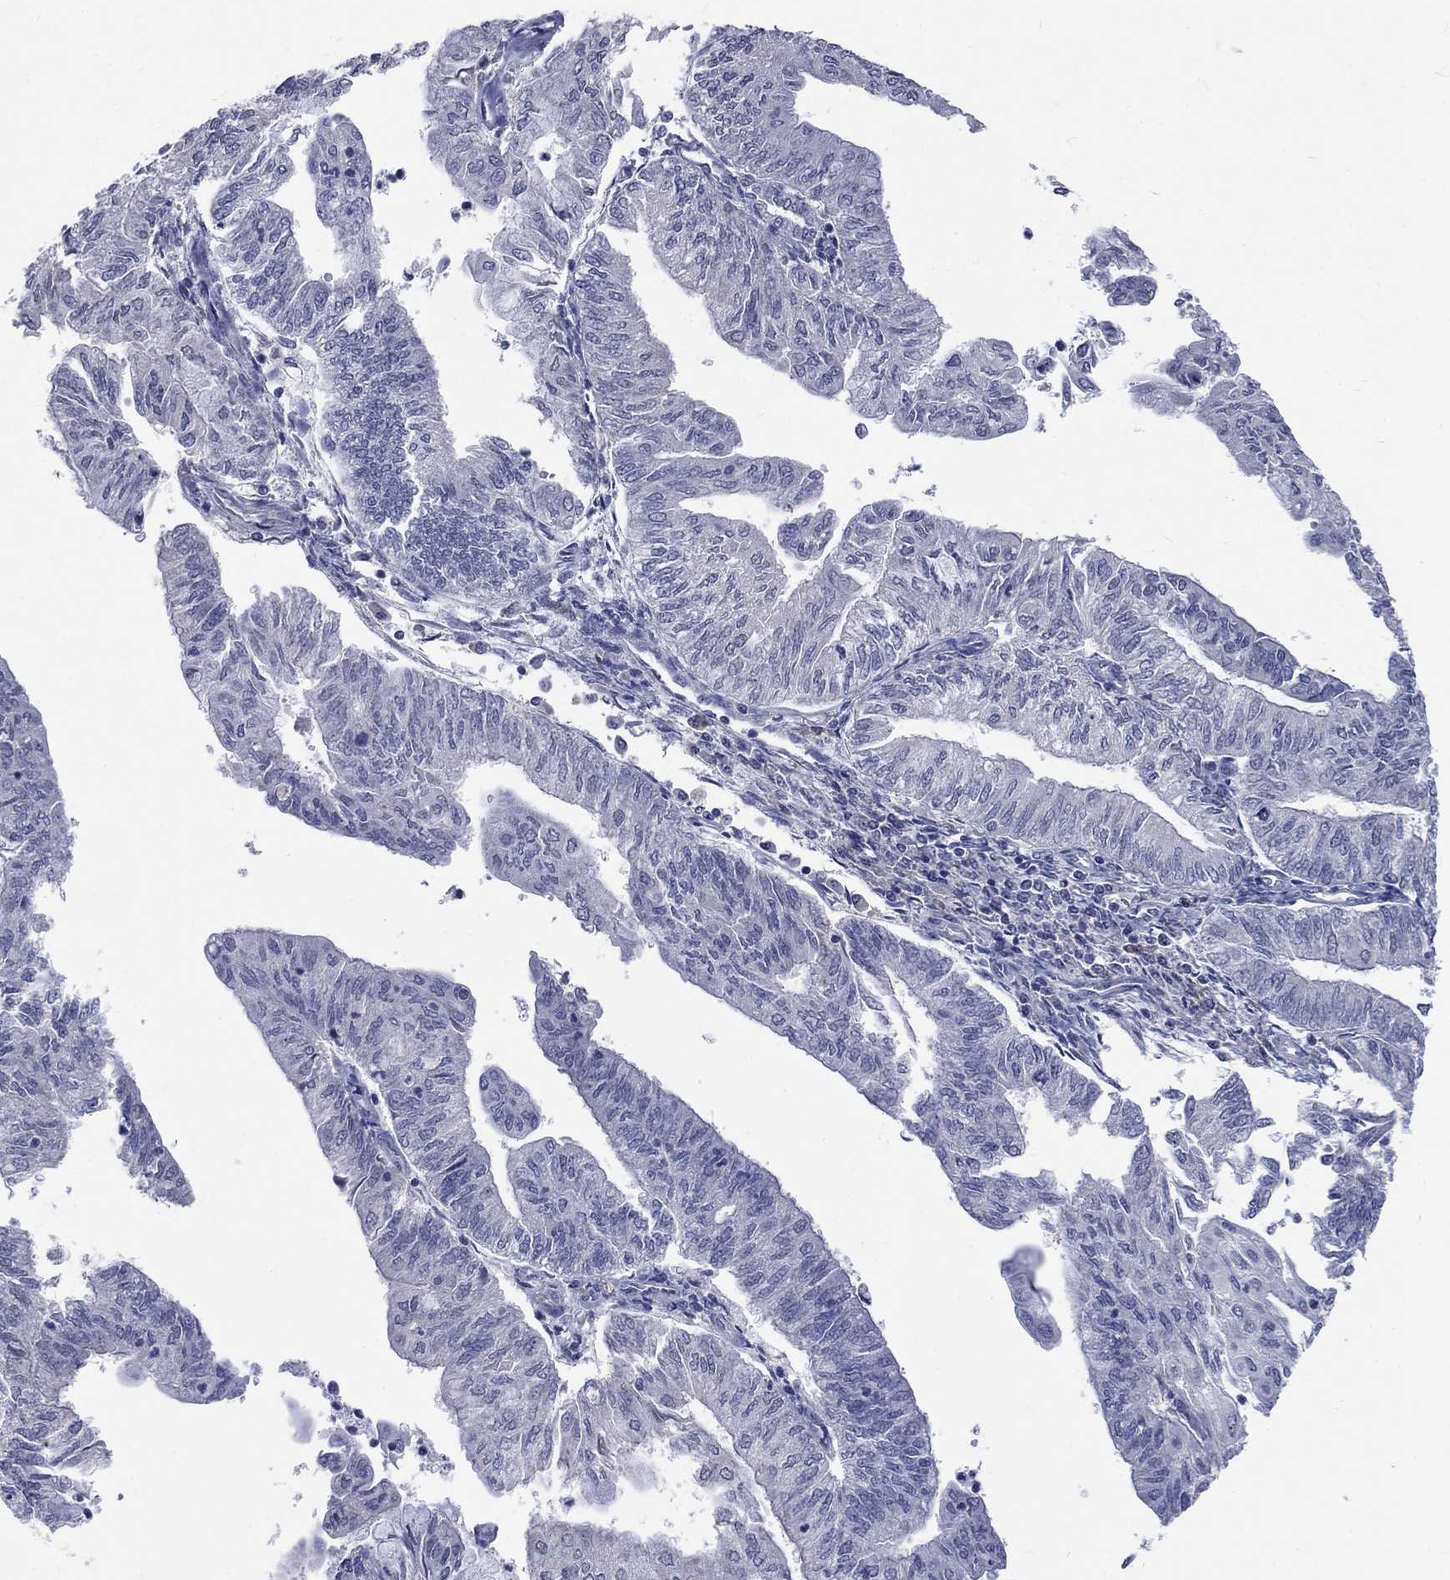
{"staining": {"intensity": "negative", "quantity": "none", "location": "none"}, "tissue": "endometrial cancer", "cell_type": "Tumor cells", "image_type": "cancer", "snomed": [{"axis": "morphology", "description": "Adenocarcinoma, NOS"}, {"axis": "topography", "description": "Endometrium"}], "caption": "Immunohistochemistry of adenocarcinoma (endometrial) reveals no staining in tumor cells.", "gene": "ZBTB18", "patient": {"sex": "female", "age": 59}}